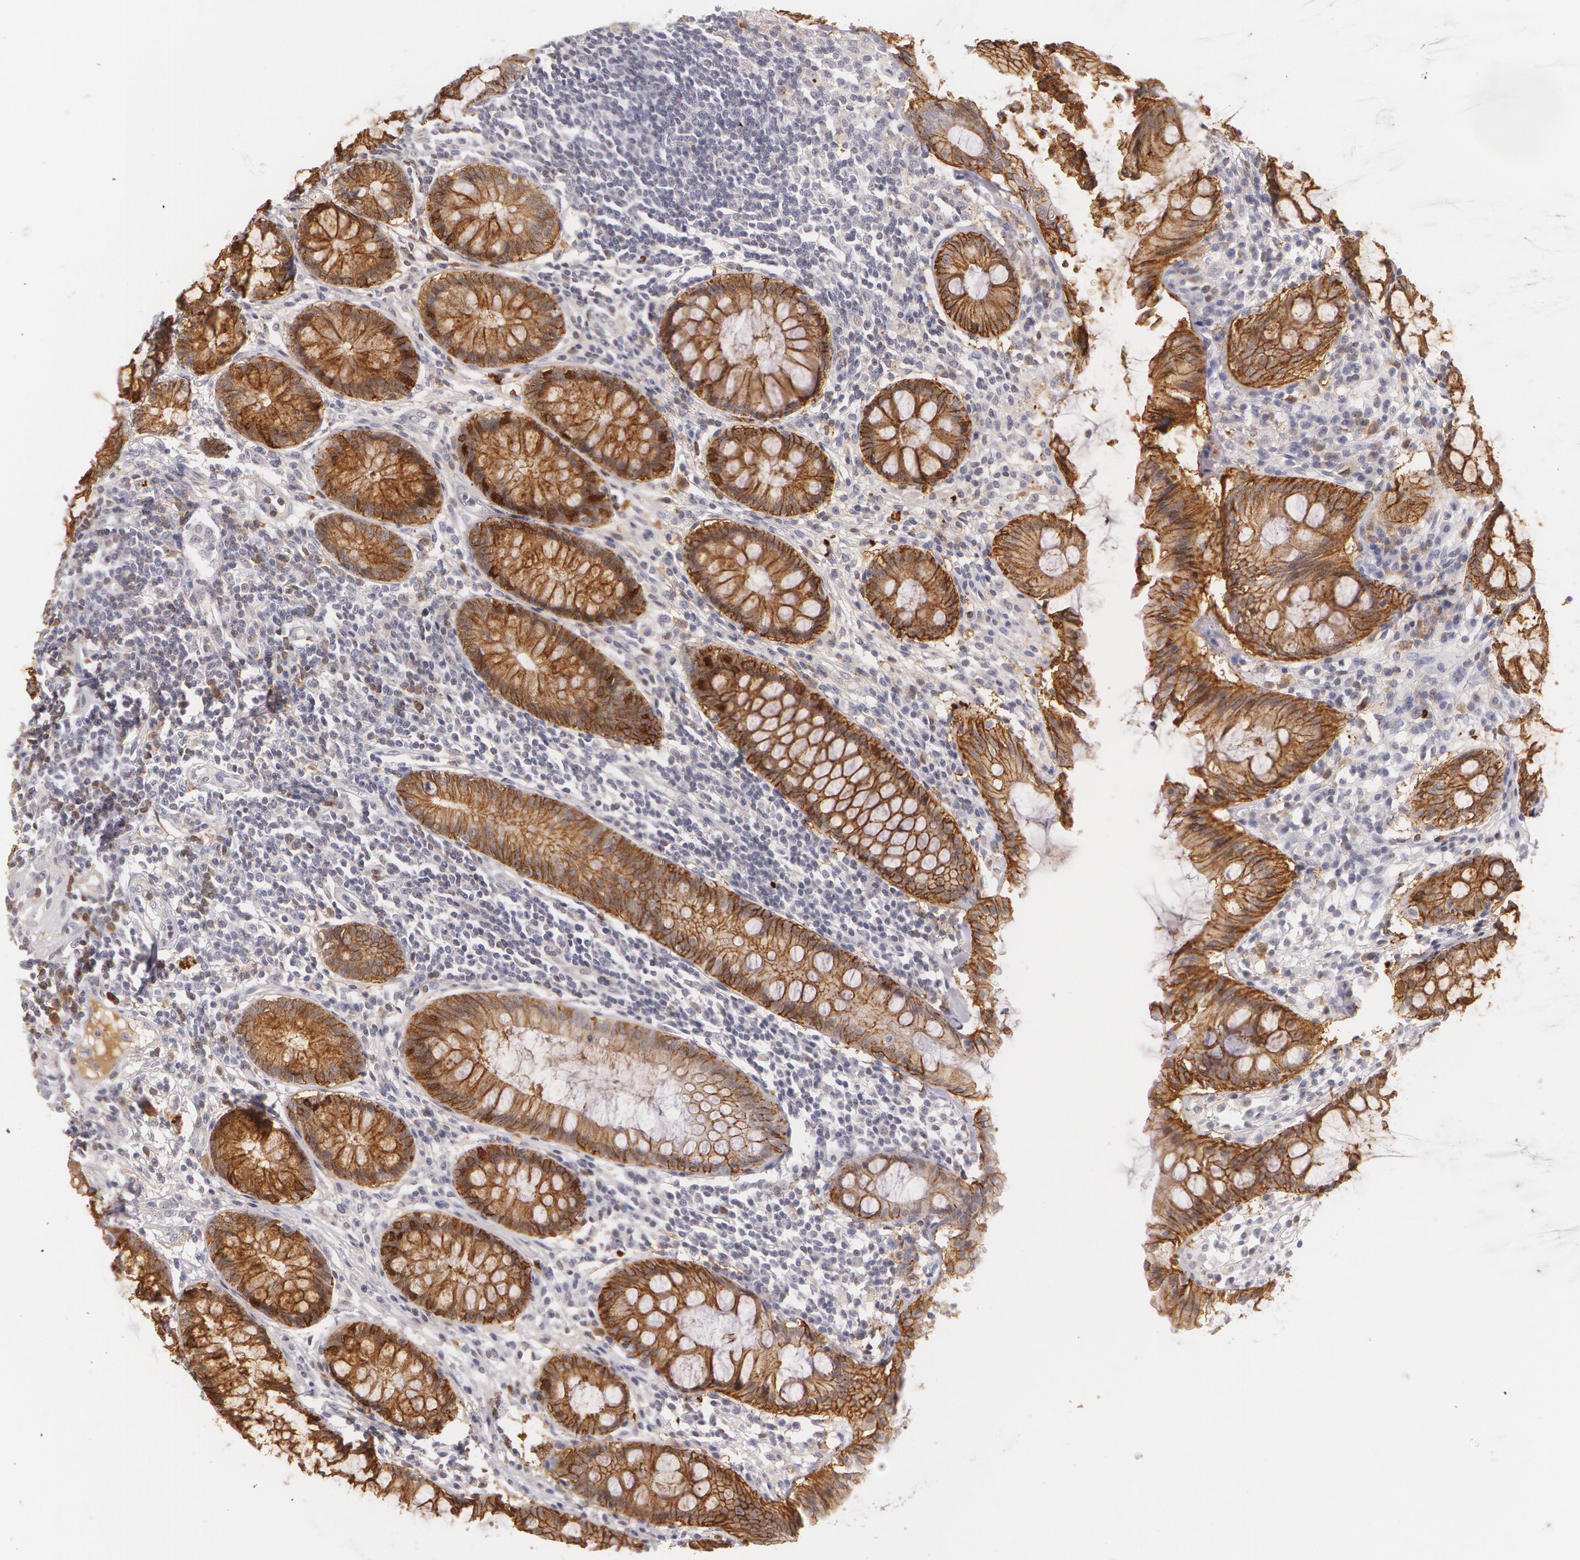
{"staining": {"intensity": "moderate", "quantity": ">75%", "location": "cytoplasmic/membranous"}, "tissue": "rectum", "cell_type": "Glandular cells", "image_type": "normal", "snomed": [{"axis": "morphology", "description": "Normal tissue, NOS"}, {"axis": "topography", "description": "Rectum"}], "caption": "DAB immunohistochemical staining of unremarkable human rectum reveals moderate cytoplasmic/membranous protein staining in about >75% of glandular cells.", "gene": "LBP", "patient": {"sex": "female", "age": 66}}